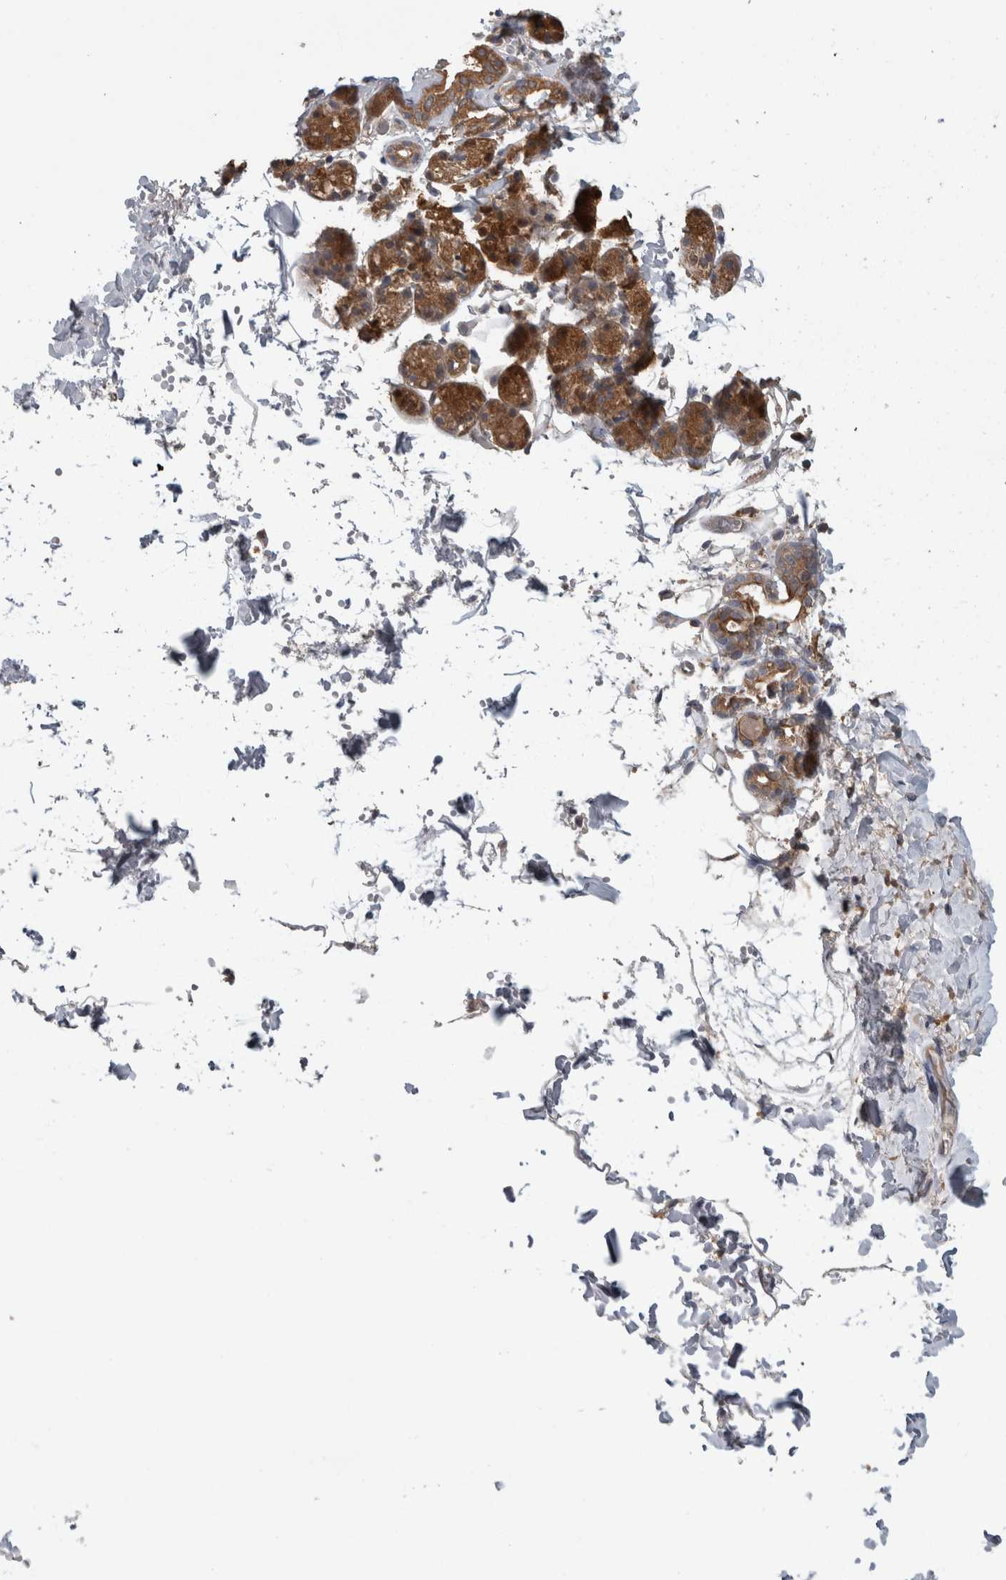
{"staining": {"intensity": "strong", "quantity": ">75%", "location": "cytoplasmic/membranous"}, "tissue": "salivary gland", "cell_type": "Glandular cells", "image_type": "normal", "snomed": [{"axis": "morphology", "description": "Normal tissue, NOS"}, {"axis": "topography", "description": "Salivary gland"}], "caption": "About >75% of glandular cells in benign salivary gland reveal strong cytoplasmic/membranous protein positivity as visualized by brown immunohistochemical staining.", "gene": "ADGRL3", "patient": {"sex": "male", "age": 63}}